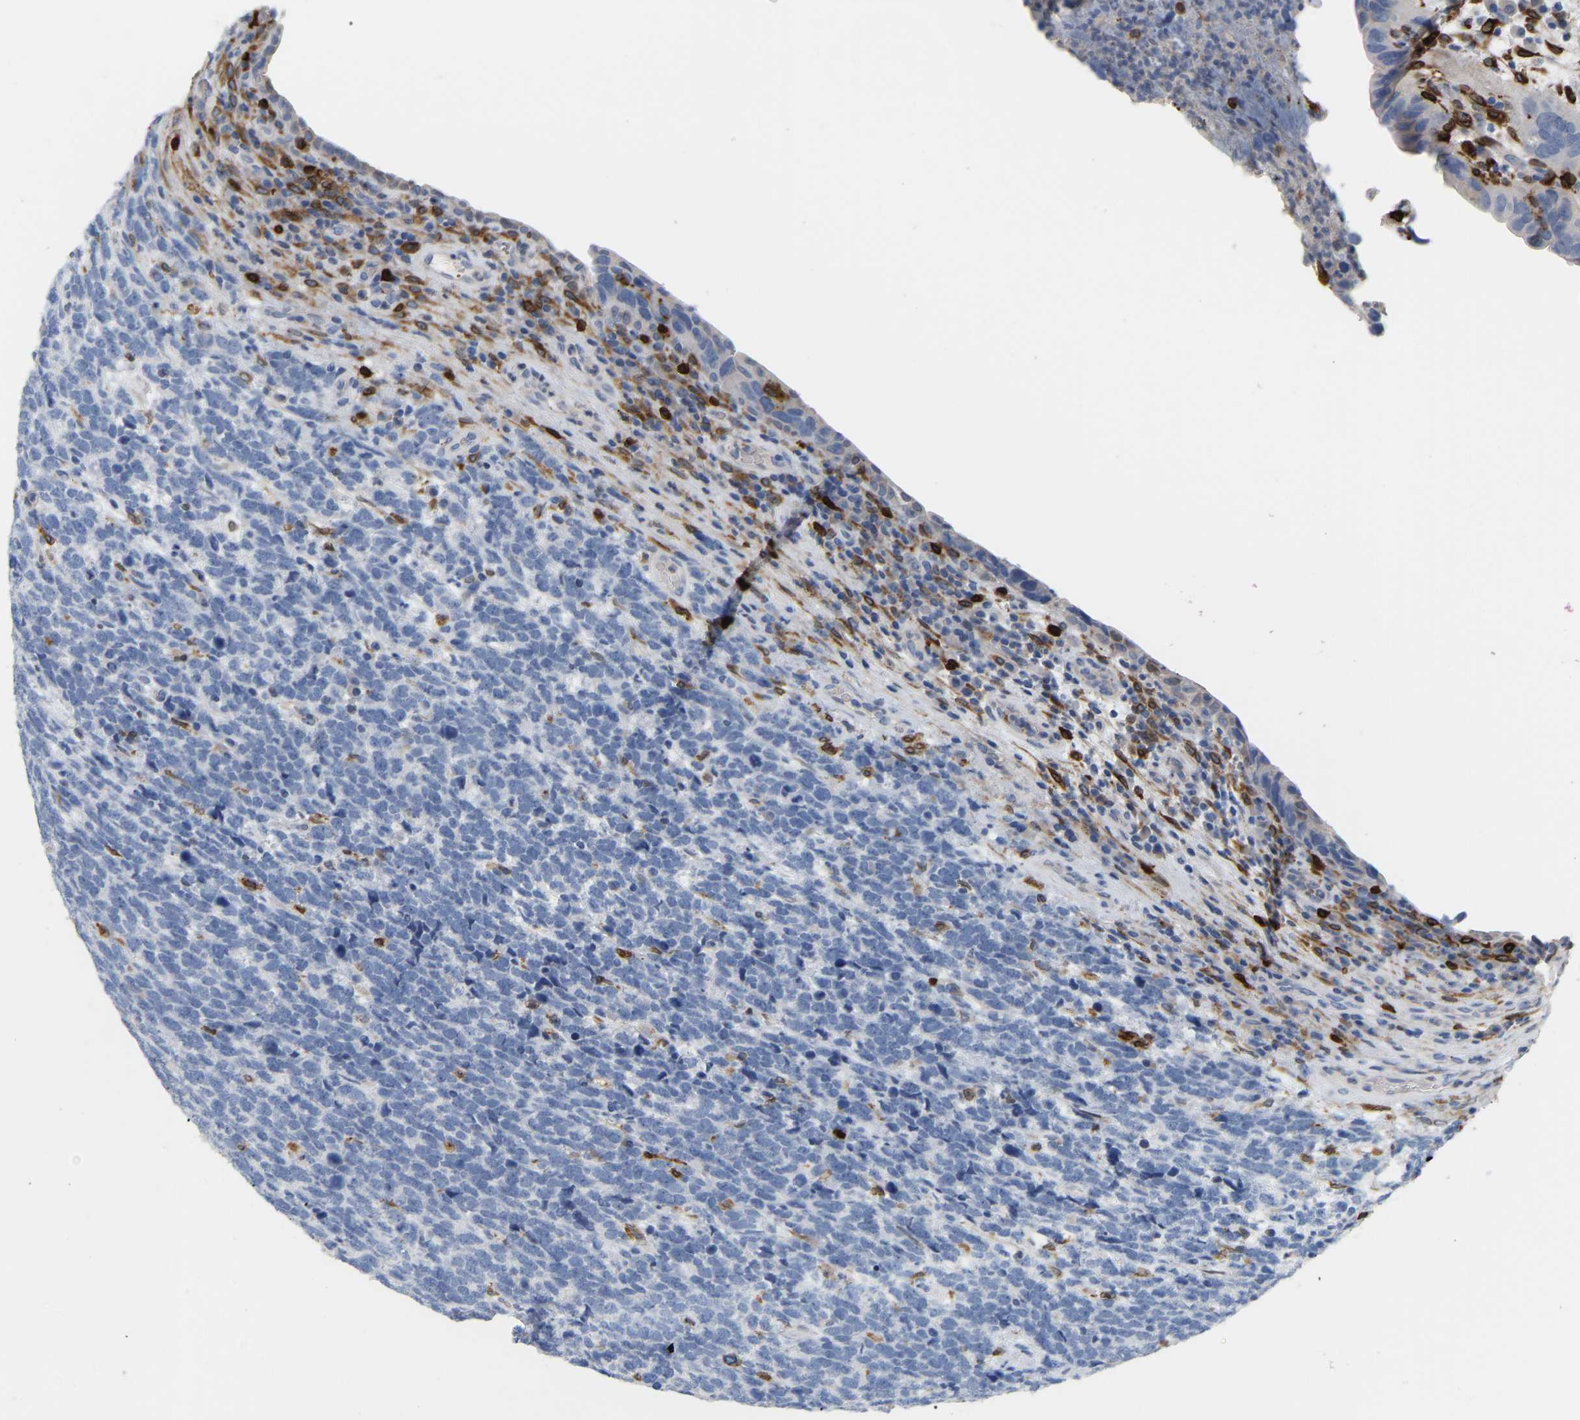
{"staining": {"intensity": "negative", "quantity": "none", "location": "none"}, "tissue": "urothelial cancer", "cell_type": "Tumor cells", "image_type": "cancer", "snomed": [{"axis": "morphology", "description": "Urothelial carcinoma, High grade"}, {"axis": "topography", "description": "Urinary bladder"}], "caption": "Protein analysis of urothelial cancer reveals no significant positivity in tumor cells.", "gene": "PTGS1", "patient": {"sex": "female", "age": 82}}